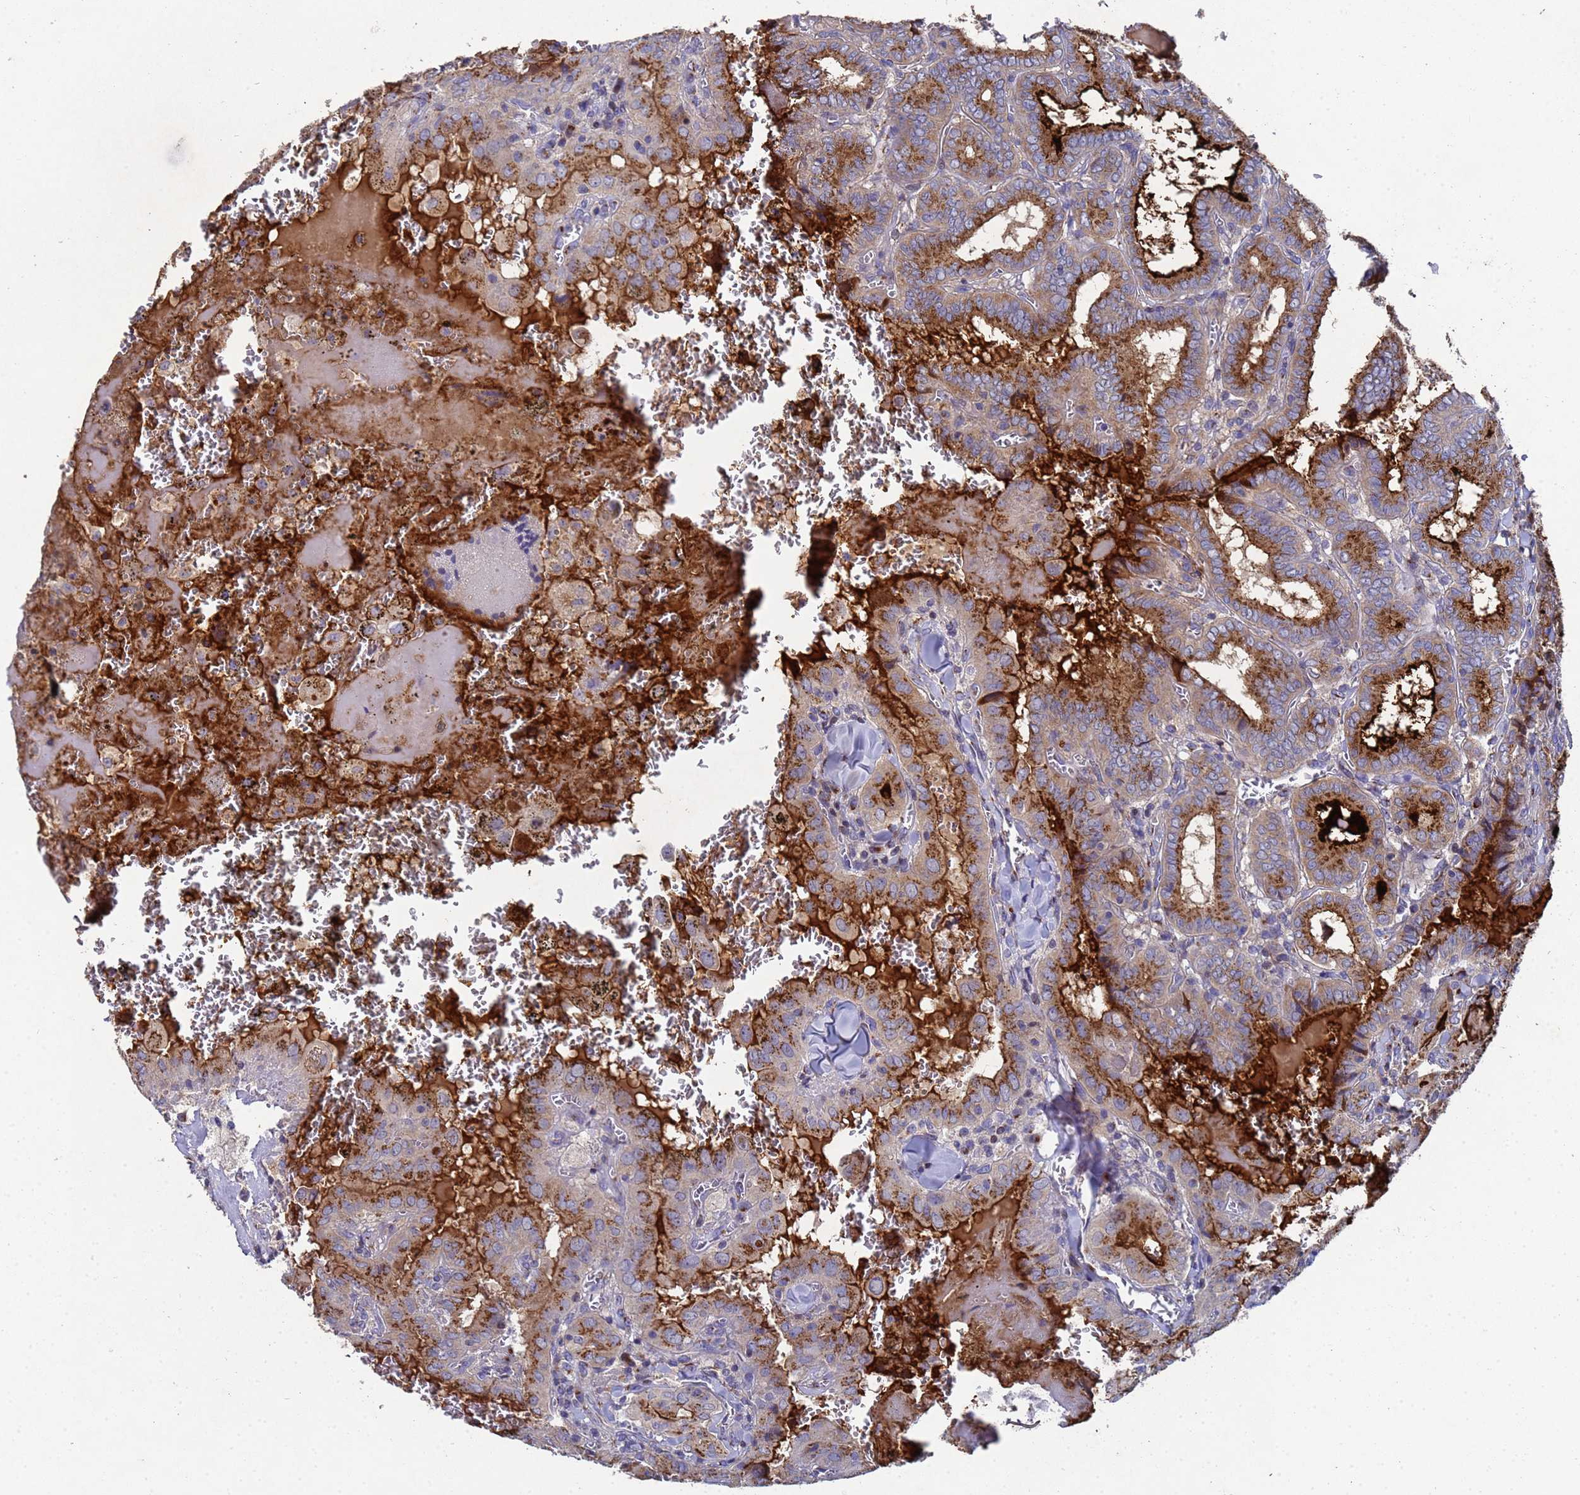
{"staining": {"intensity": "moderate", "quantity": ">75%", "location": "cytoplasmic/membranous"}, "tissue": "thyroid cancer", "cell_type": "Tumor cells", "image_type": "cancer", "snomed": [{"axis": "morphology", "description": "Papillary adenocarcinoma, NOS"}, {"axis": "topography", "description": "Thyroid gland"}], "caption": "This is a micrograph of immunohistochemistry (IHC) staining of thyroid cancer, which shows moderate staining in the cytoplasmic/membranous of tumor cells.", "gene": "NSUN6", "patient": {"sex": "female", "age": 72}}